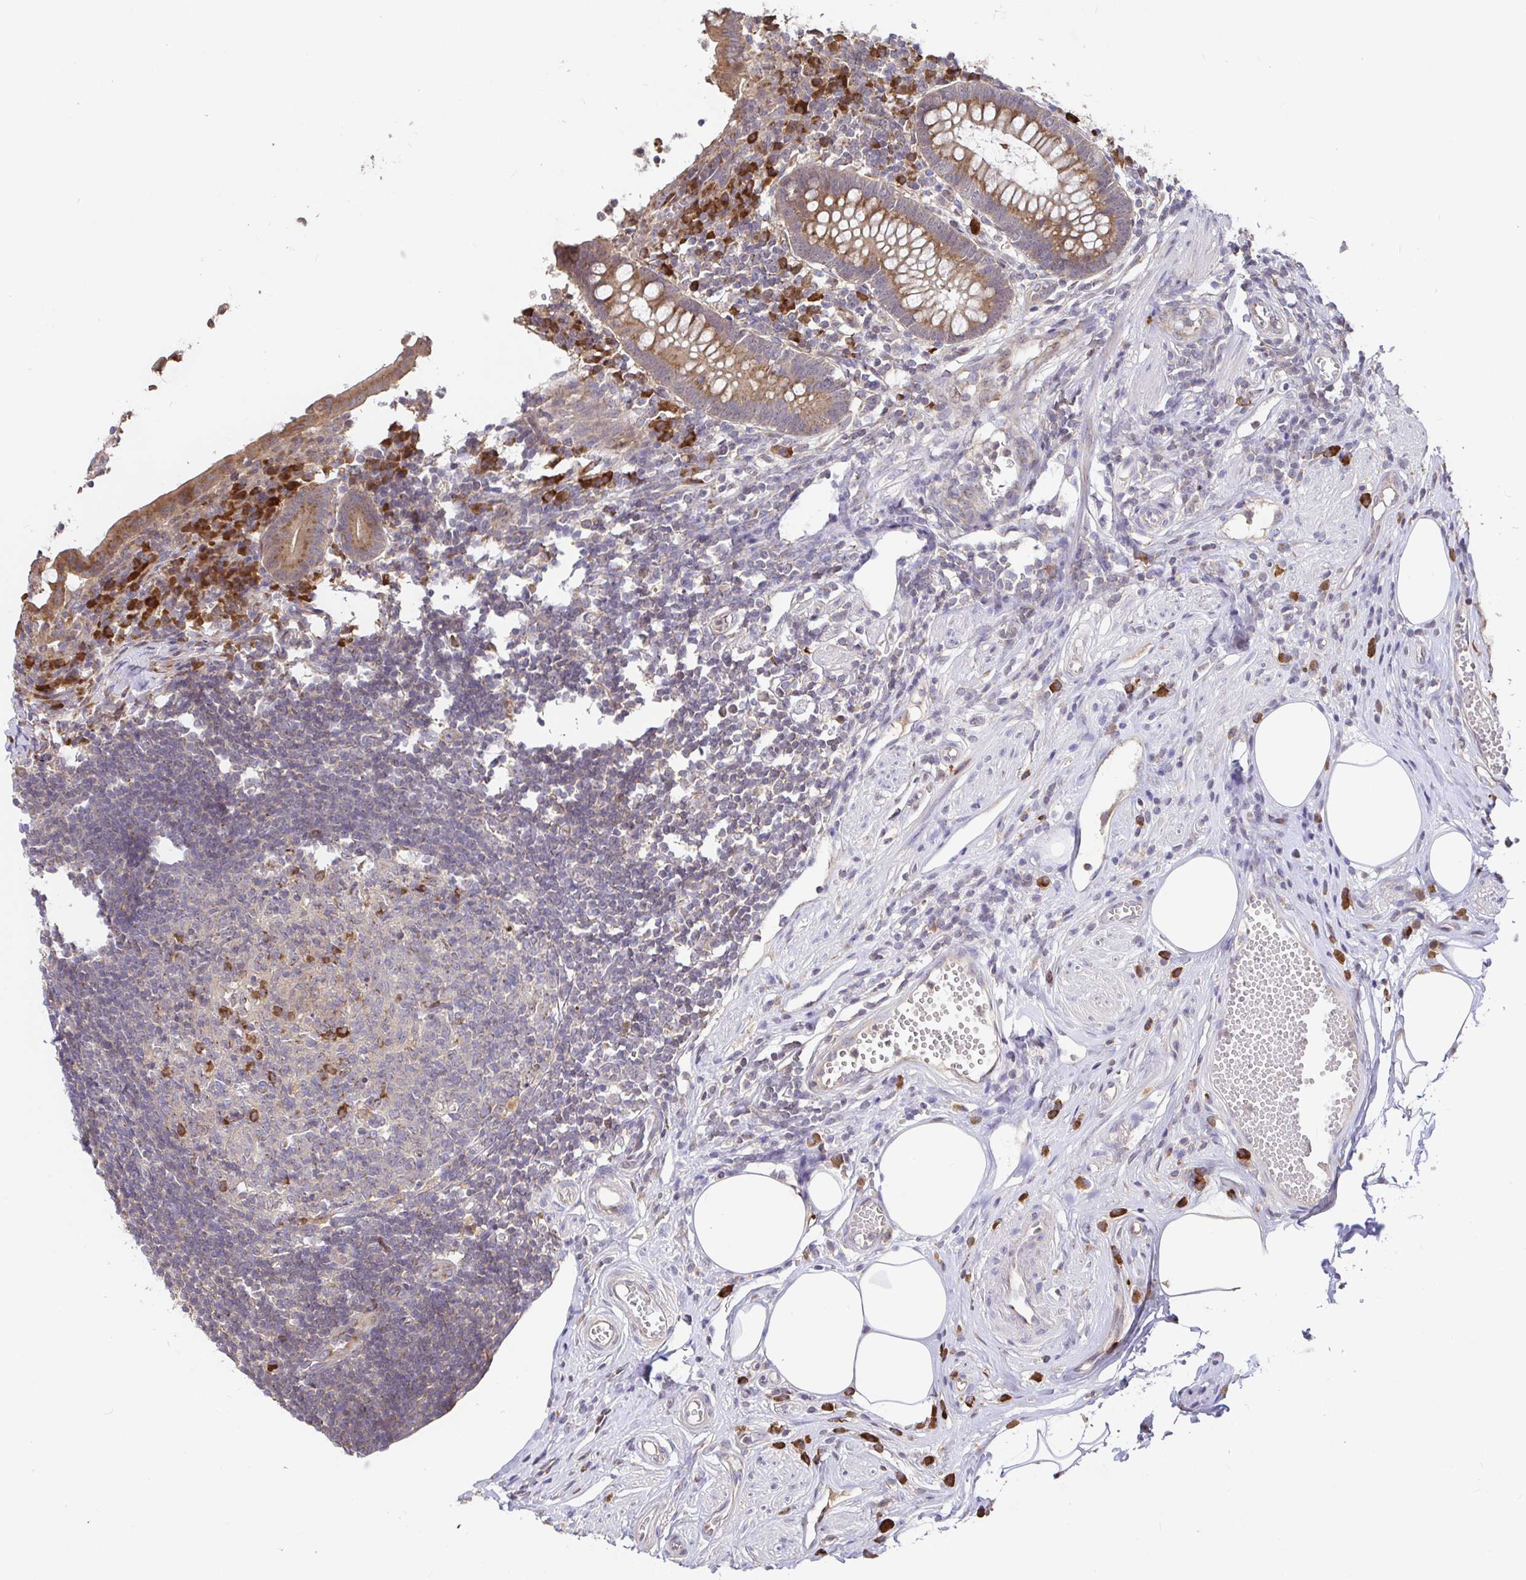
{"staining": {"intensity": "moderate", "quantity": ">75%", "location": "cytoplasmic/membranous"}, "tissue": "appendix", "cell_type": "Glandular cells", "image_type": "normal", "snomed": [{"axis": "morphology", "description": "Normal tissue, NOS"}, {"axis": "topography", "description": "Appendix"}], "caption": "A medium amount of moderate cytoplasmic/membranous staining is appreciated in about >75% of glandular cells in normal appendix. (brown staining indicates protein expression, while blue staining denotes nuclei).", "gene": "ELP1", "patient": {"sex": "female", "age": 56}}